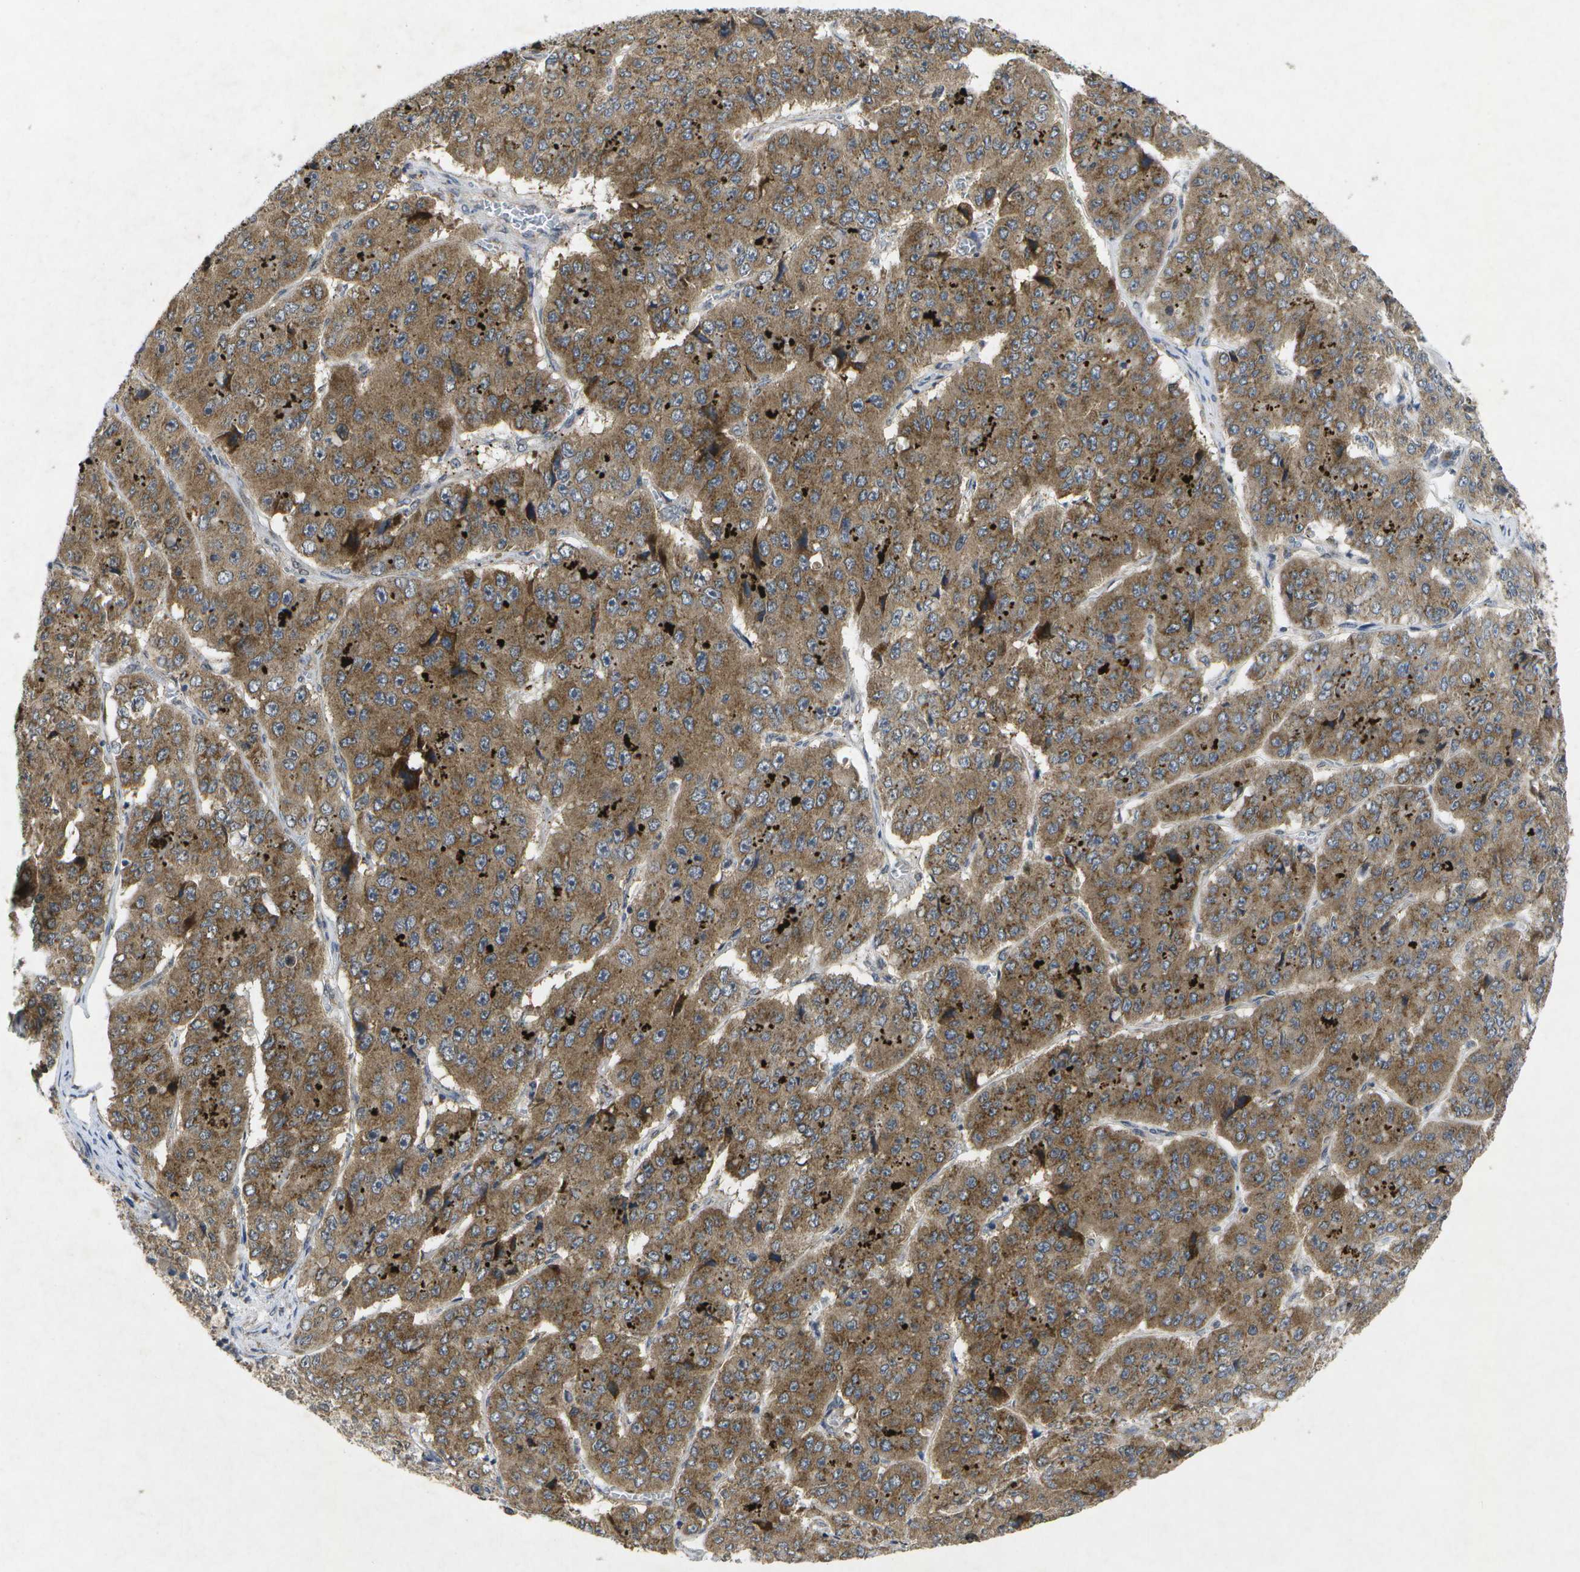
{"staining": {"intensity": "moderate", "quantity": ">75%", "location": "cytoplasmic/membranous"}, "tissue": "pancreatic cancer", "cell_type": "Tumor cells", "image_type": "cancer", "snomed": [{"axis": "morphology", "description": "Adenocarcinoma, NOS"}, {"axis": "topography", "description": "Pancreas"}], "caption": "DAB (3,3'-diaminobenzidine) immunohistochemical staining of adenocarcinoma (pancreatic) displays moderate cytoplasmic/membranous protein expression in about >75% of tumor cells.", "gene": "KDELR1", "patient": {"sex": "male", "age": 50}}